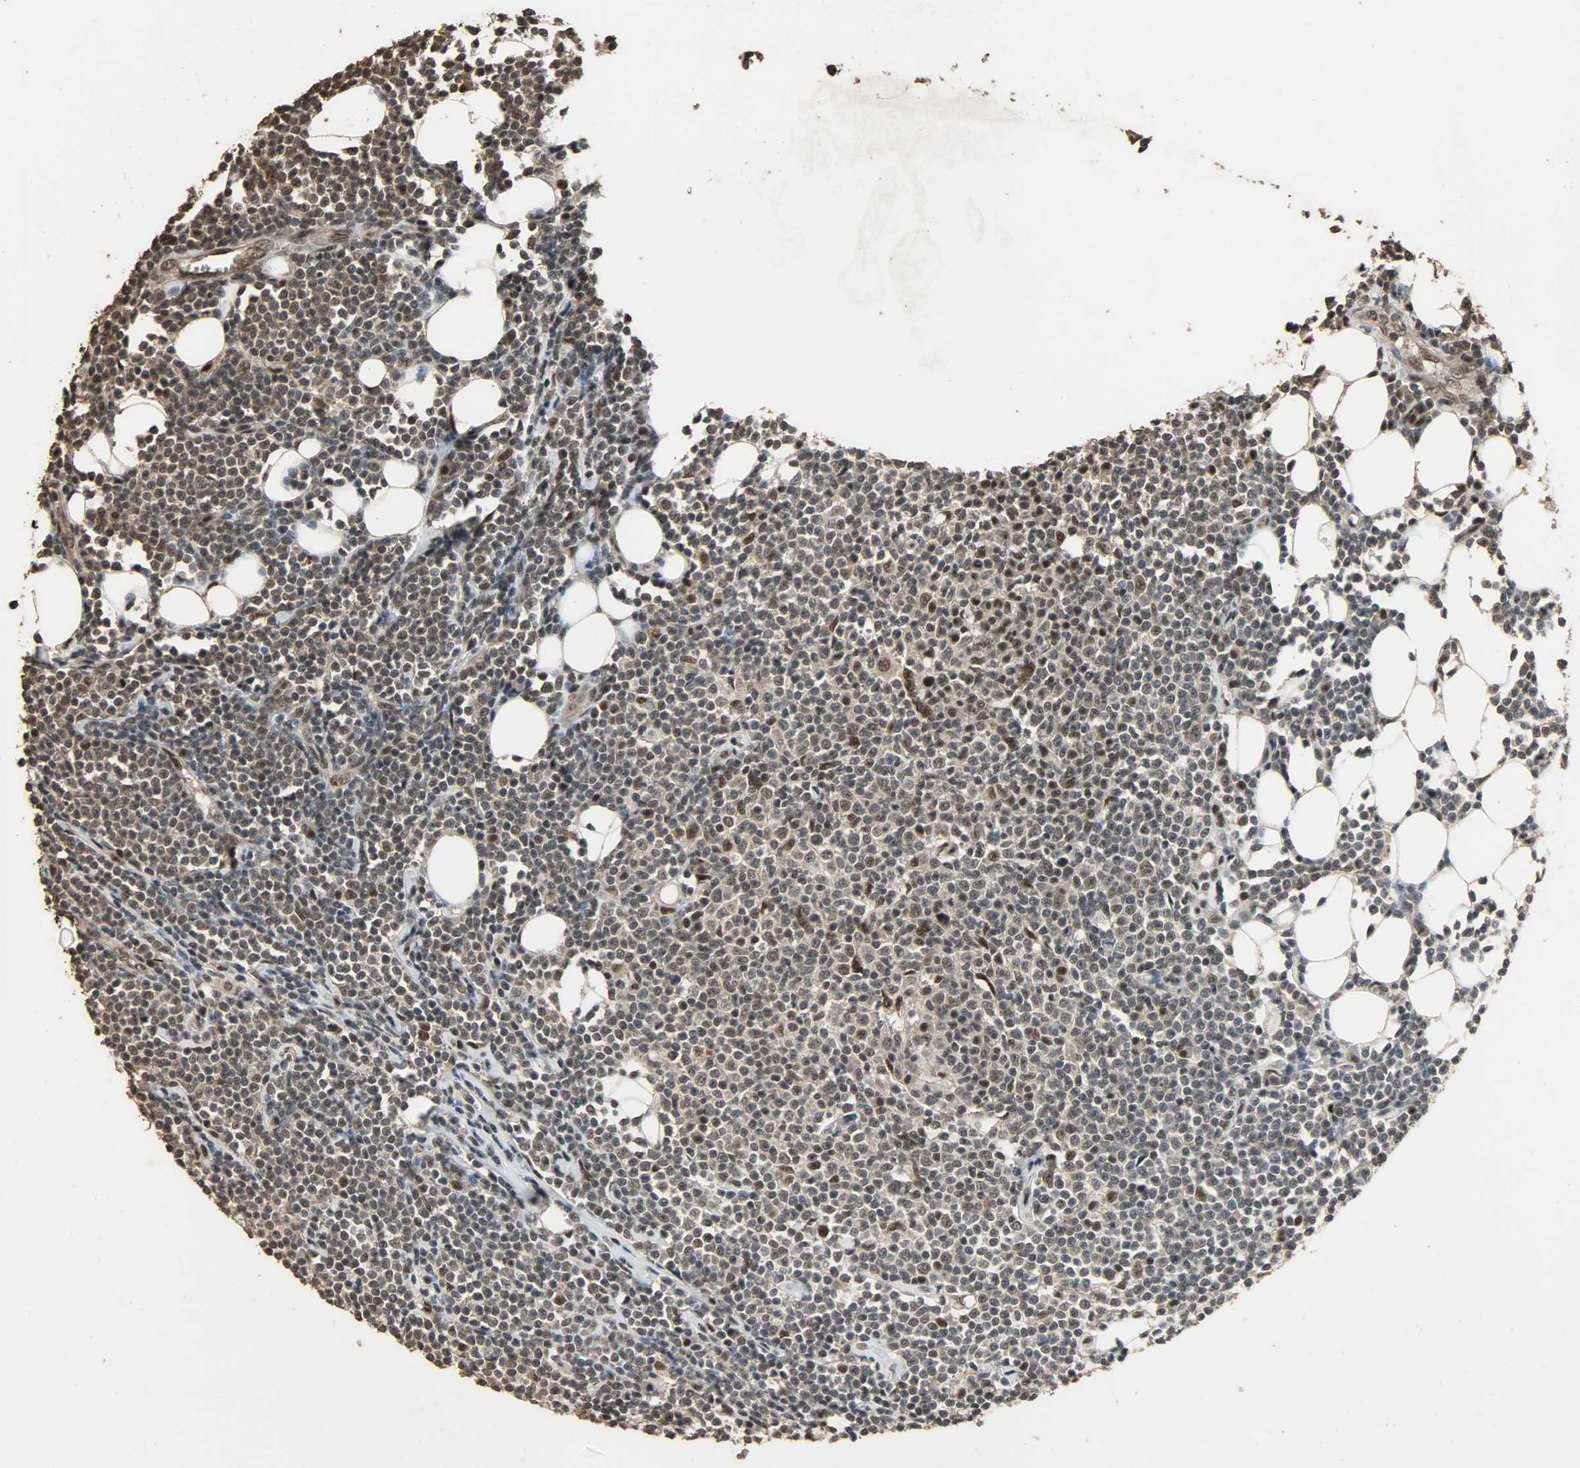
{"staining": {"intensity": "moderate", "quantity": ">75%", "location": "cytoplasmic/membranous,nuclear"}, "tissue": "lymphoma", "cell_type": "Tumor cells", "image_type": "cancer", "snomed": [{"axis": "morphology", "description": "Malignant lymphoma, non-Hodgkin's type, Low grade"}, {"axis": "topography", "description": "Soft tissue"}], "caption": "Human lymphoma stained for a protein (brown) displays moderate cytoplasmic/membranous and nuclear positive positivity in about >75% of tumor cells.", "gene": "CCNT2", "patient": {"sex": "male", "age": 92}}